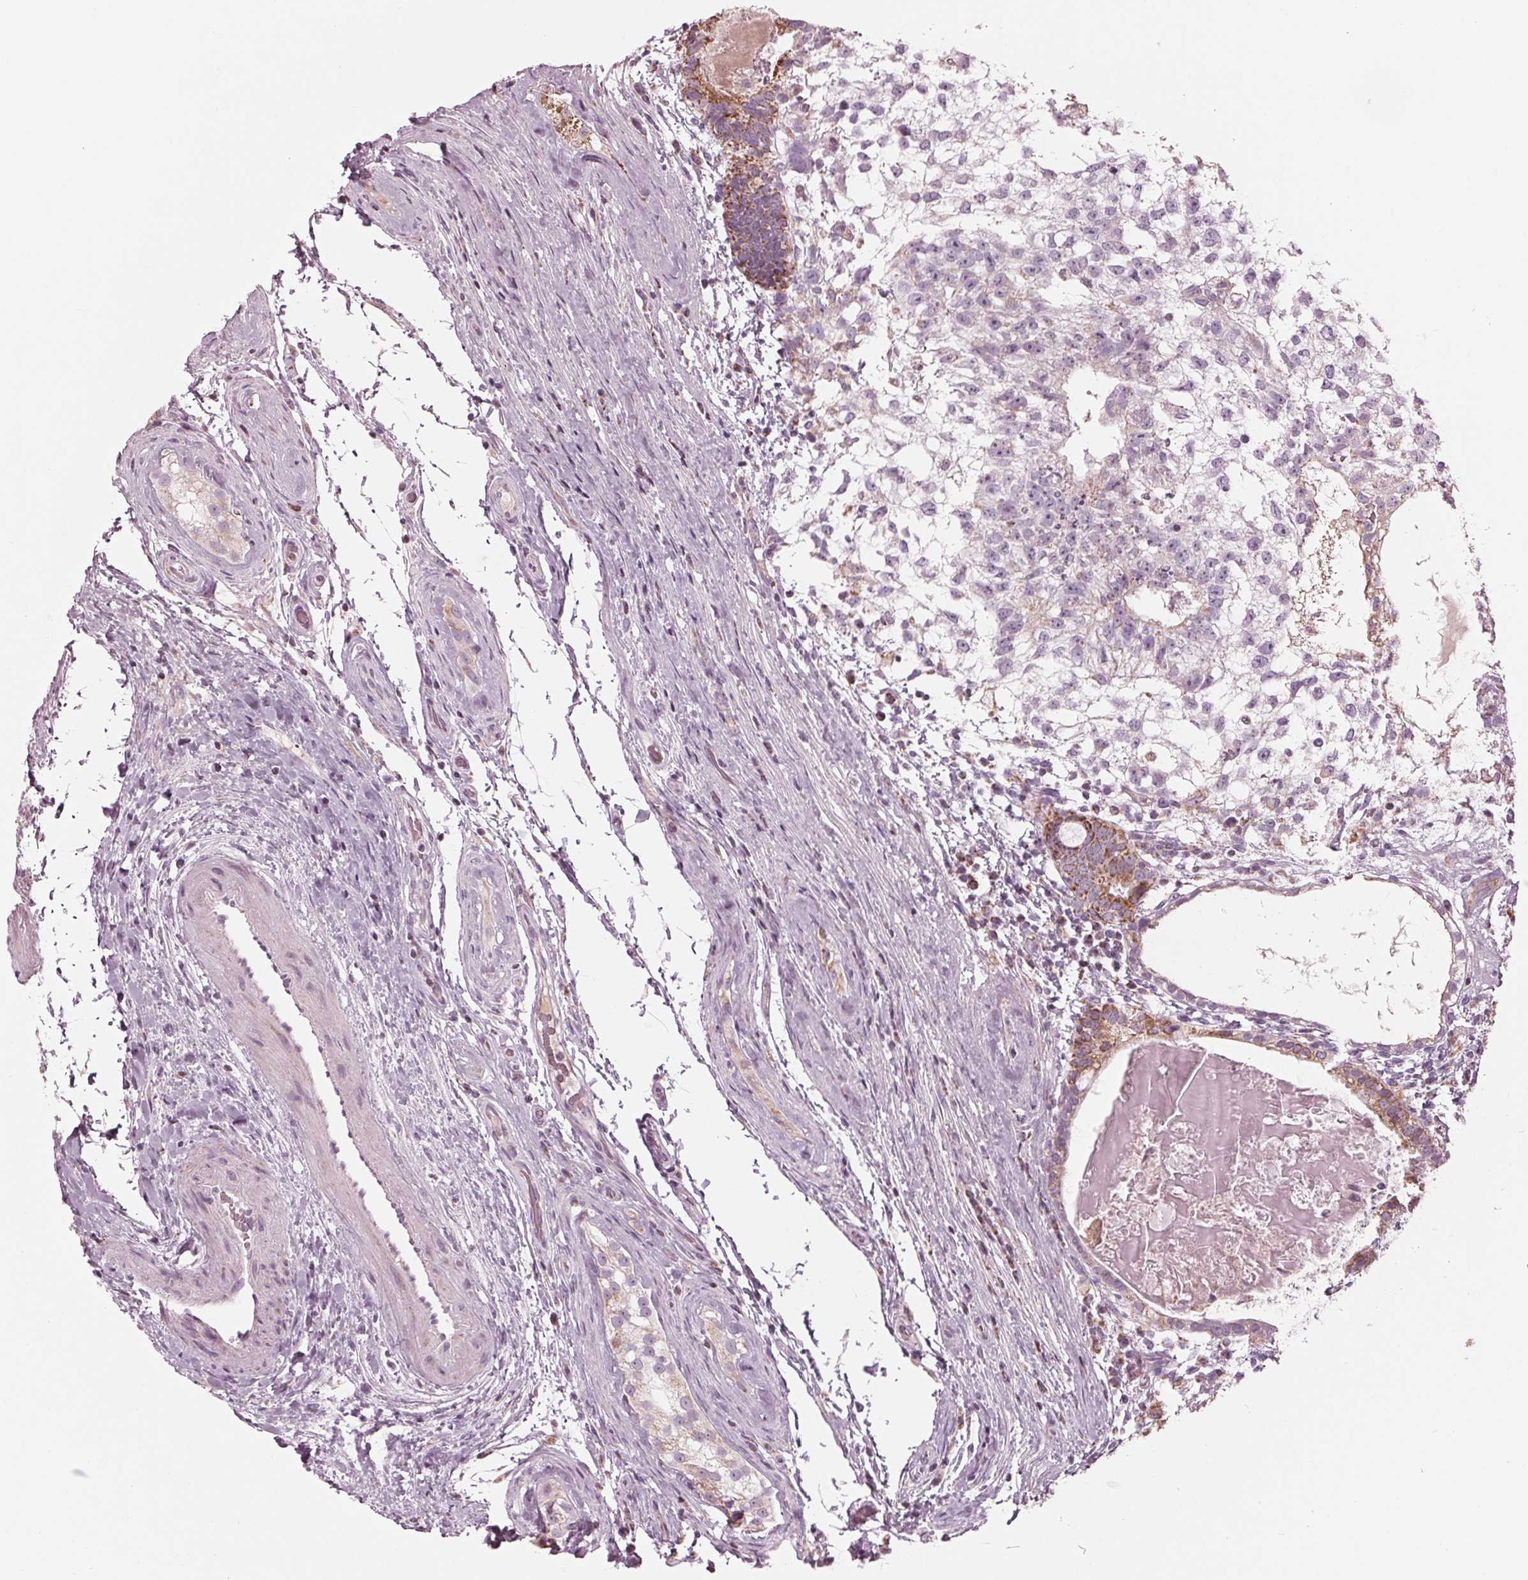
{"staining": {"intensity": "moderate", "quantity": "<25%", "location": "cytoplasmic/membranous"}, "tissue": "testis cancer", "cell_type": "Tumor cells", "image_type": "cancer", "snomed": [{"axis": "morphology", "description": "Seminoma, NOS"}, {"axis": "morphology", "description": "Carcinoma, Embryonal, NOS"}, {"axis": "topography", "description": "Testis"}], "caption": "A photomicrograph of testis cancer (embryonal carcinoma) stained for a protein exhibits moderate cytoplasmic/membranous brown staining in tumor cells.", "gene": "CLN6", "patient": {"sex": "male", "age": 41}}